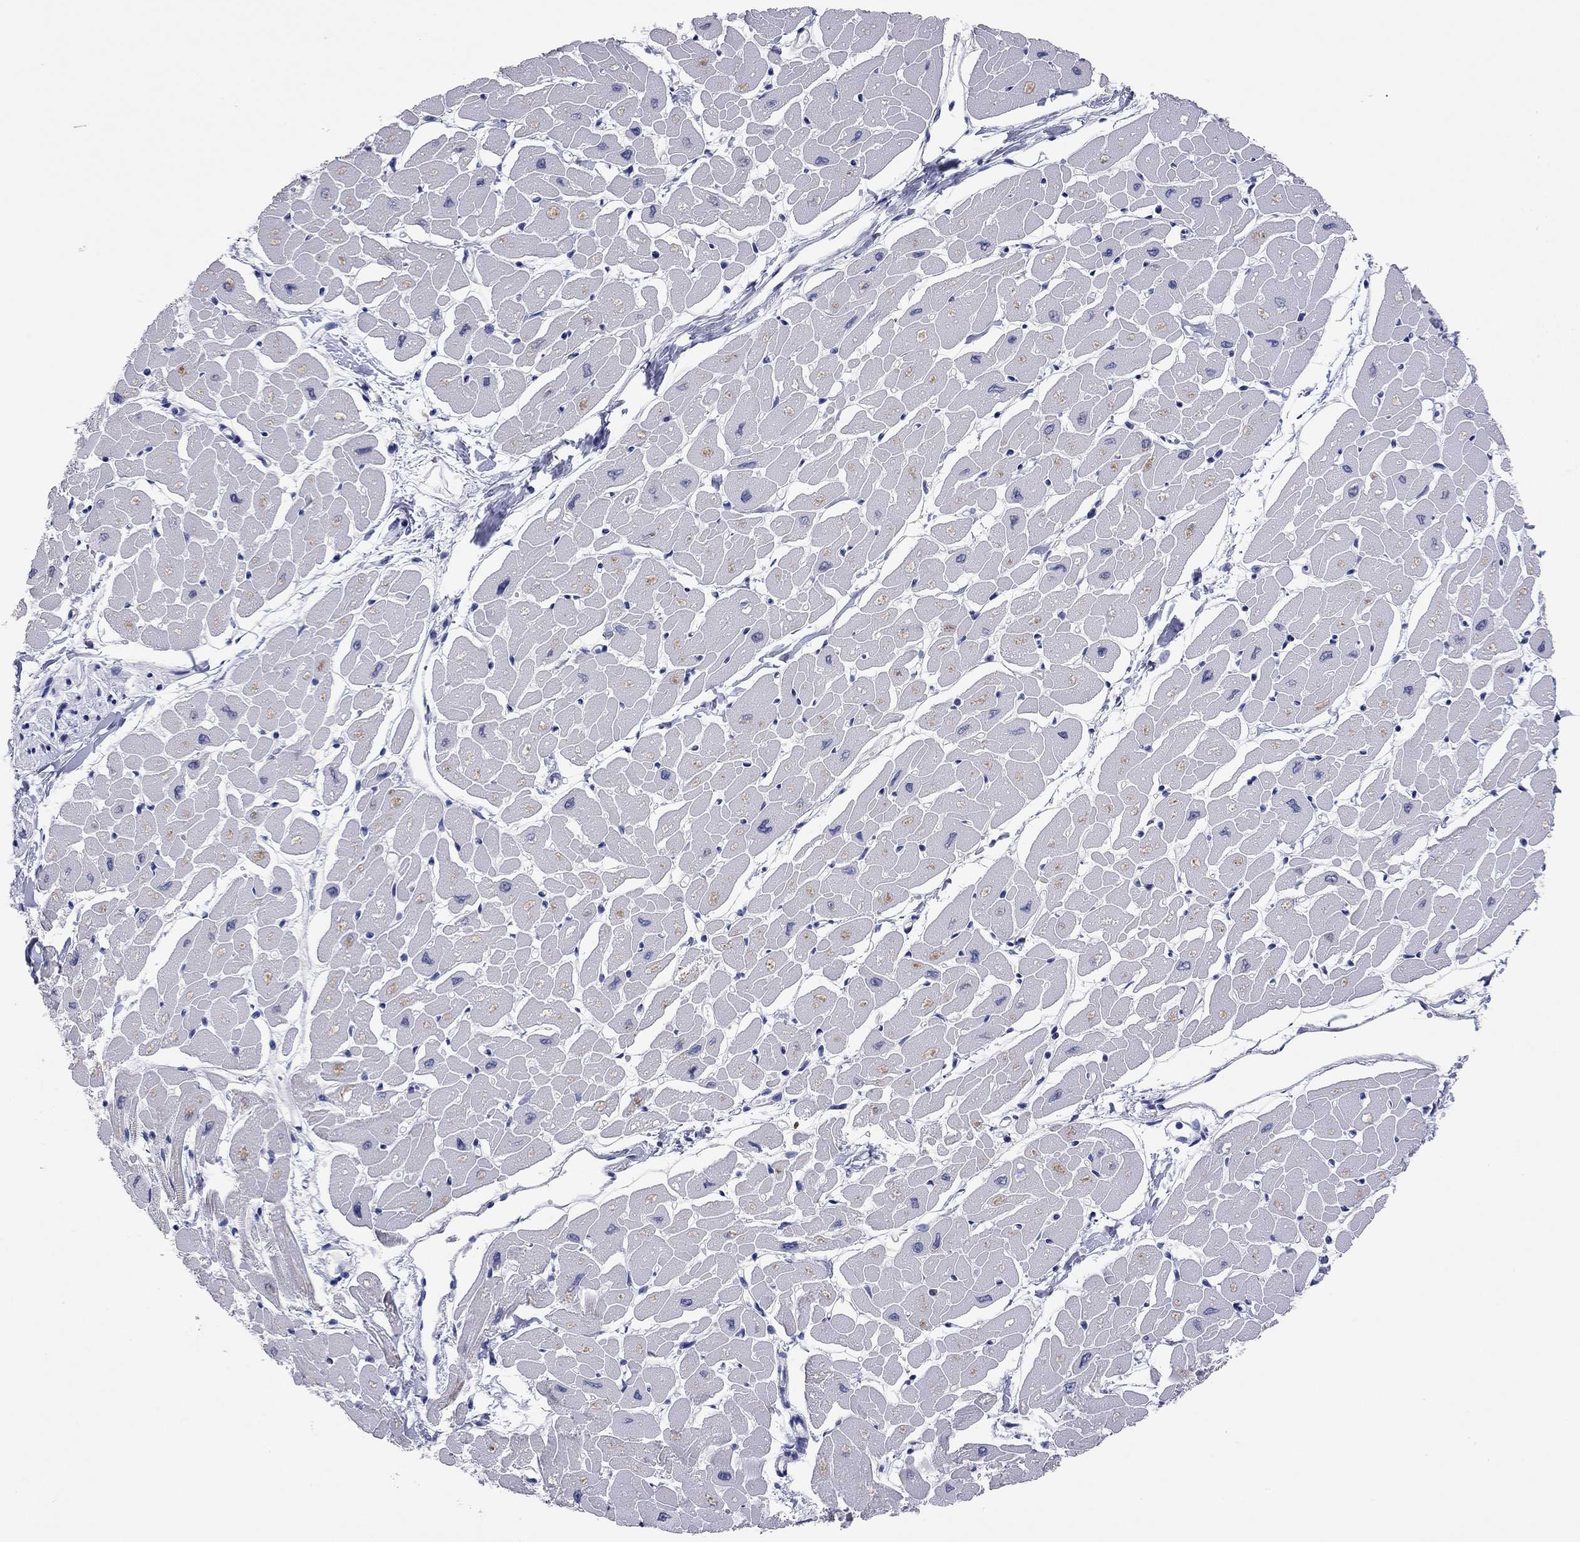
{"staining": {"intensity": "negative", "quantity": "none", "location": "none"}, "tissue": "heart muscle", "cell_type": "Cardiomyocytes", "image_type": "normal", "snomed": [{"axis": "morphology", "description": "Normal tissue, NOS"}, {"axis": "topography", "description": "Heart"}], "caption": "The photomicrograph demonstrates no staining of cardiomyocytes in unremarkable heart muscle.", "gene": "ENSG00000269035", "patient": {"sex": "male", "age": 57}}